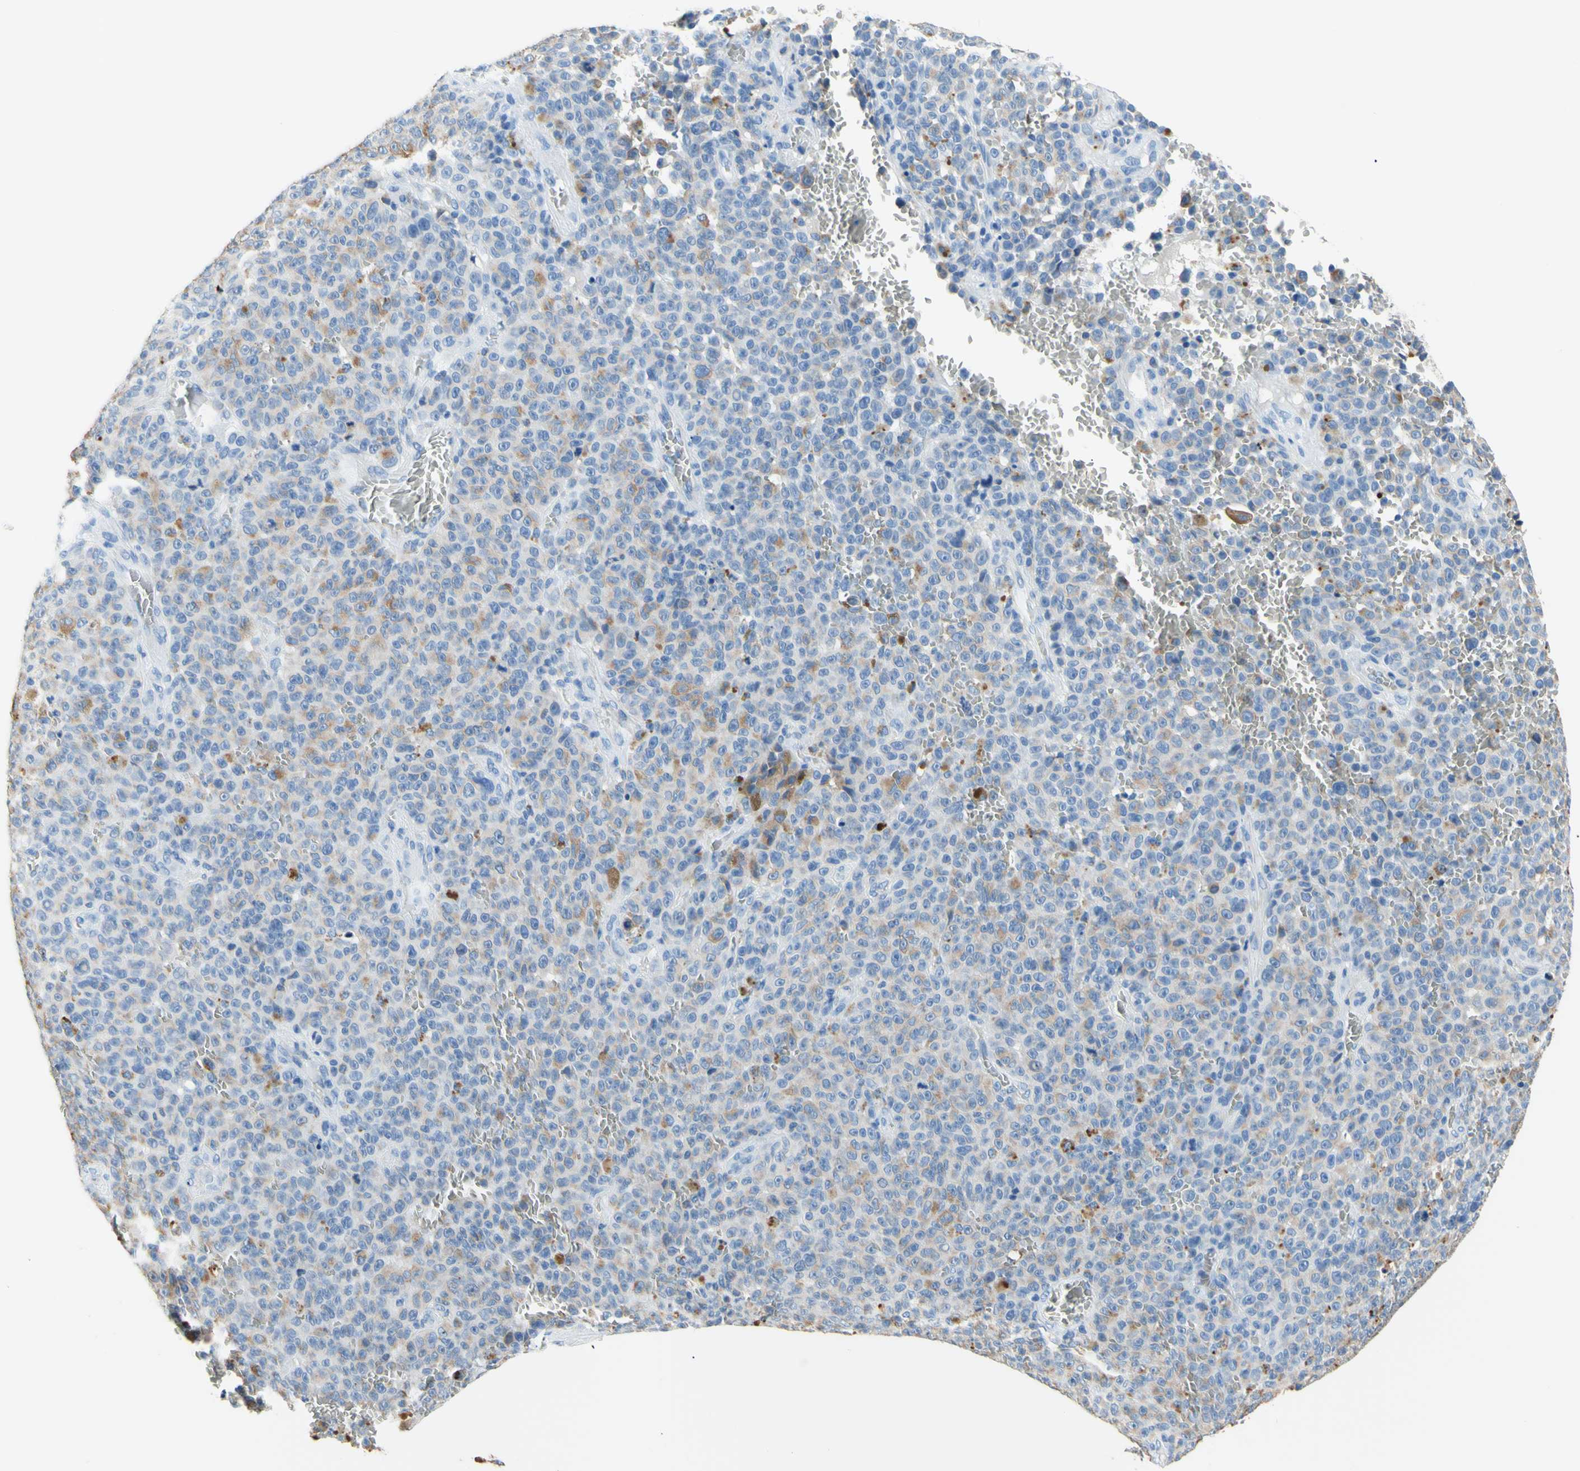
{"staining": {"intensity": "moderate", "quantity": "<25%", "location": "cytoplasmic/membranous"}, "tissue": "melanoma", "cell_type": "Tumor cells", "image_type": "cancer", "snomed": [{"axis": "morphology", "description": "Malignant melanoma, NOS"}, {"axis": "topography", "description": "Skin"}], "caption": "DAB immunohistochemical staining of human malignant melanoma shows moderate cytoplasmic/membranous protein staining in approximately <25% of tumor cells. Immunohistochemistry (ihc) stains the protein of interest in brown and the nuclei are stained blue.", "gene": "HPCA", "patient": {"sex": "female", "age": 82}}